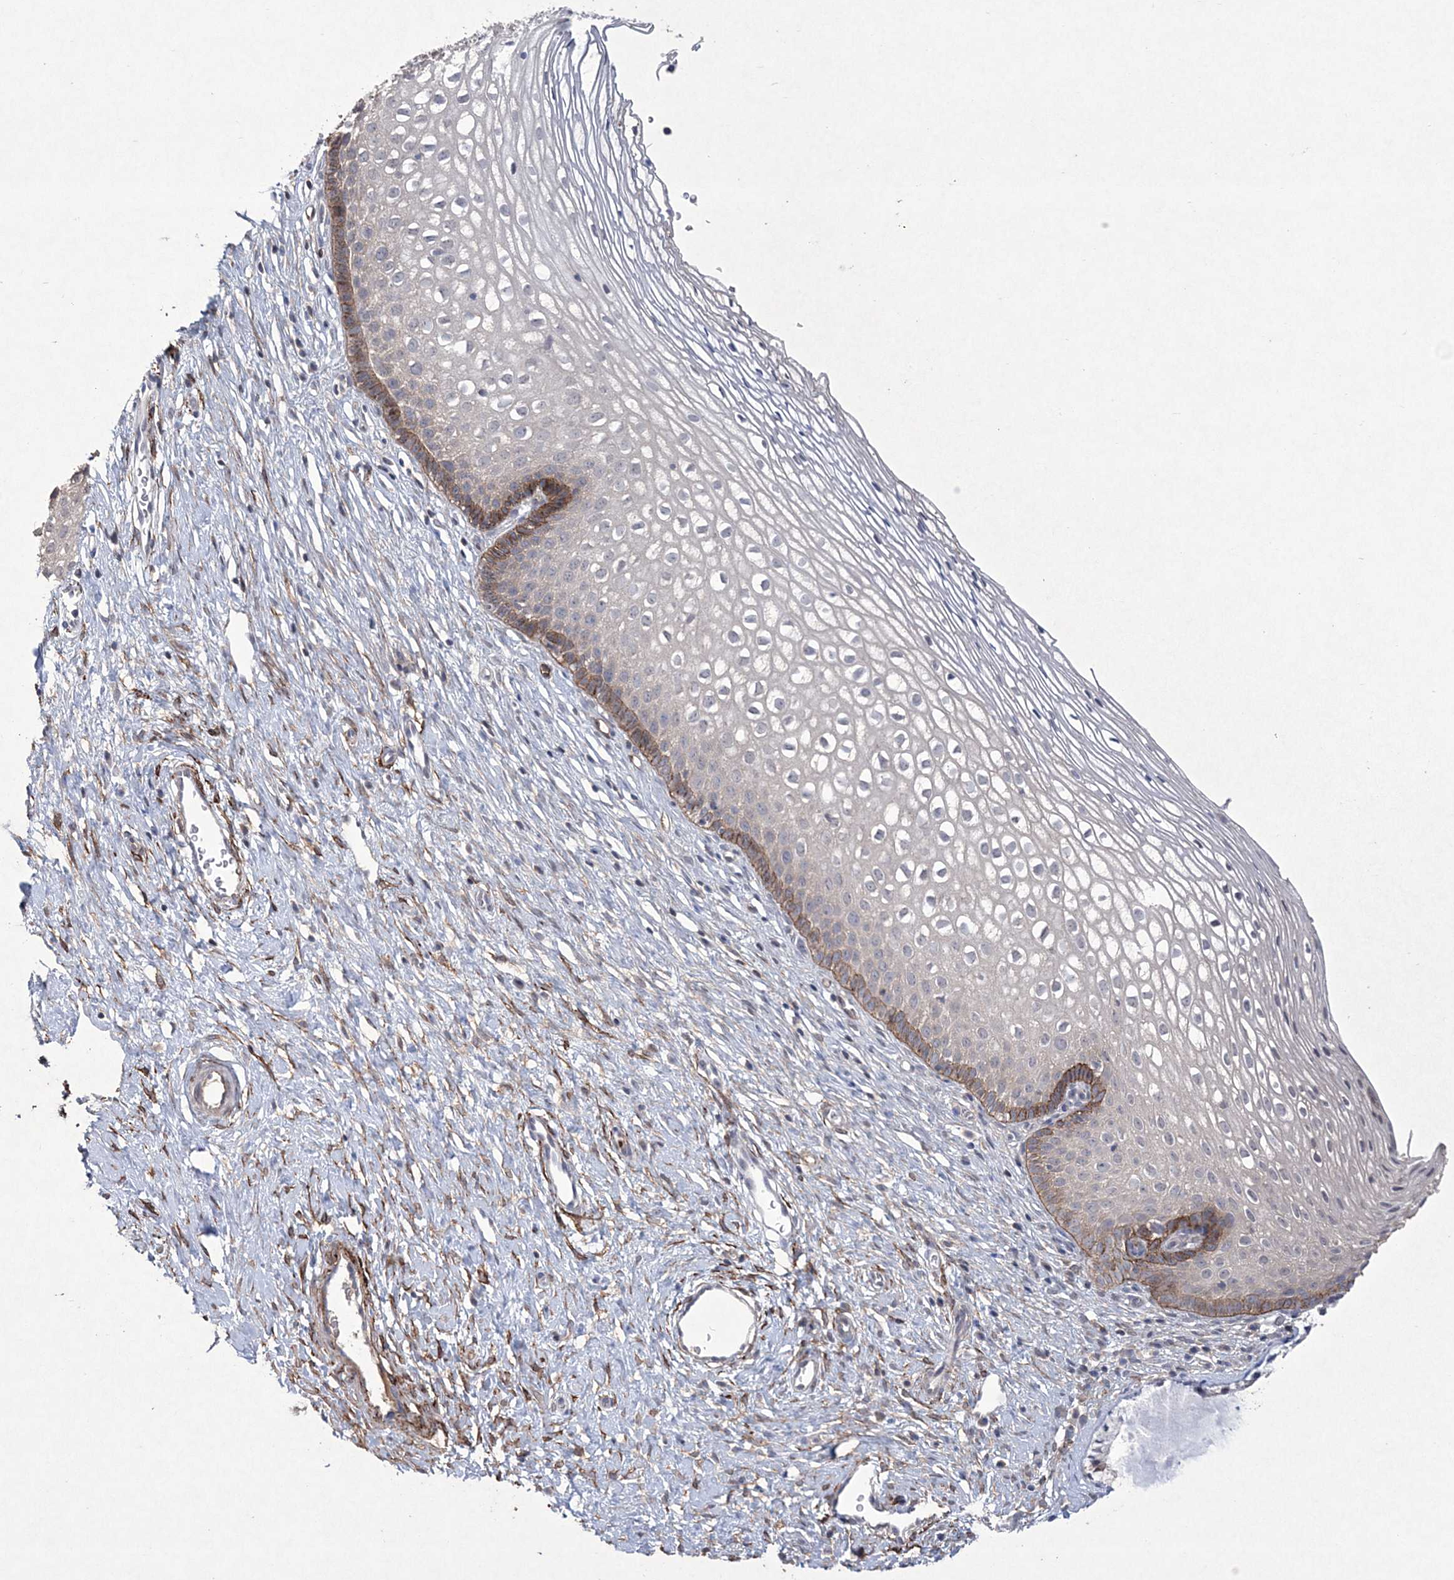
{"staining": {"intensity": "negative", "quantity": "none", "location": "none"}, "tissue": "cervix", "cell_type": "Glandular cells", "image_type": "normal", "snomed": [{"axis": "morphology", "description": "Normal tissue, NOS"}, {"axis": "topography", "description": "Cervix"}], "caption": "Immunohistochemical staining of normal cervix demonstrates no significant staining in glandular cells. (Stains: DAB immunohistochemistry (IHC) with hematoxylin counter stain, Microscopy: brightfield microscopy at high magnification).", "gene": "DPCD", "patient": {"sex": "female", "age": 27}}